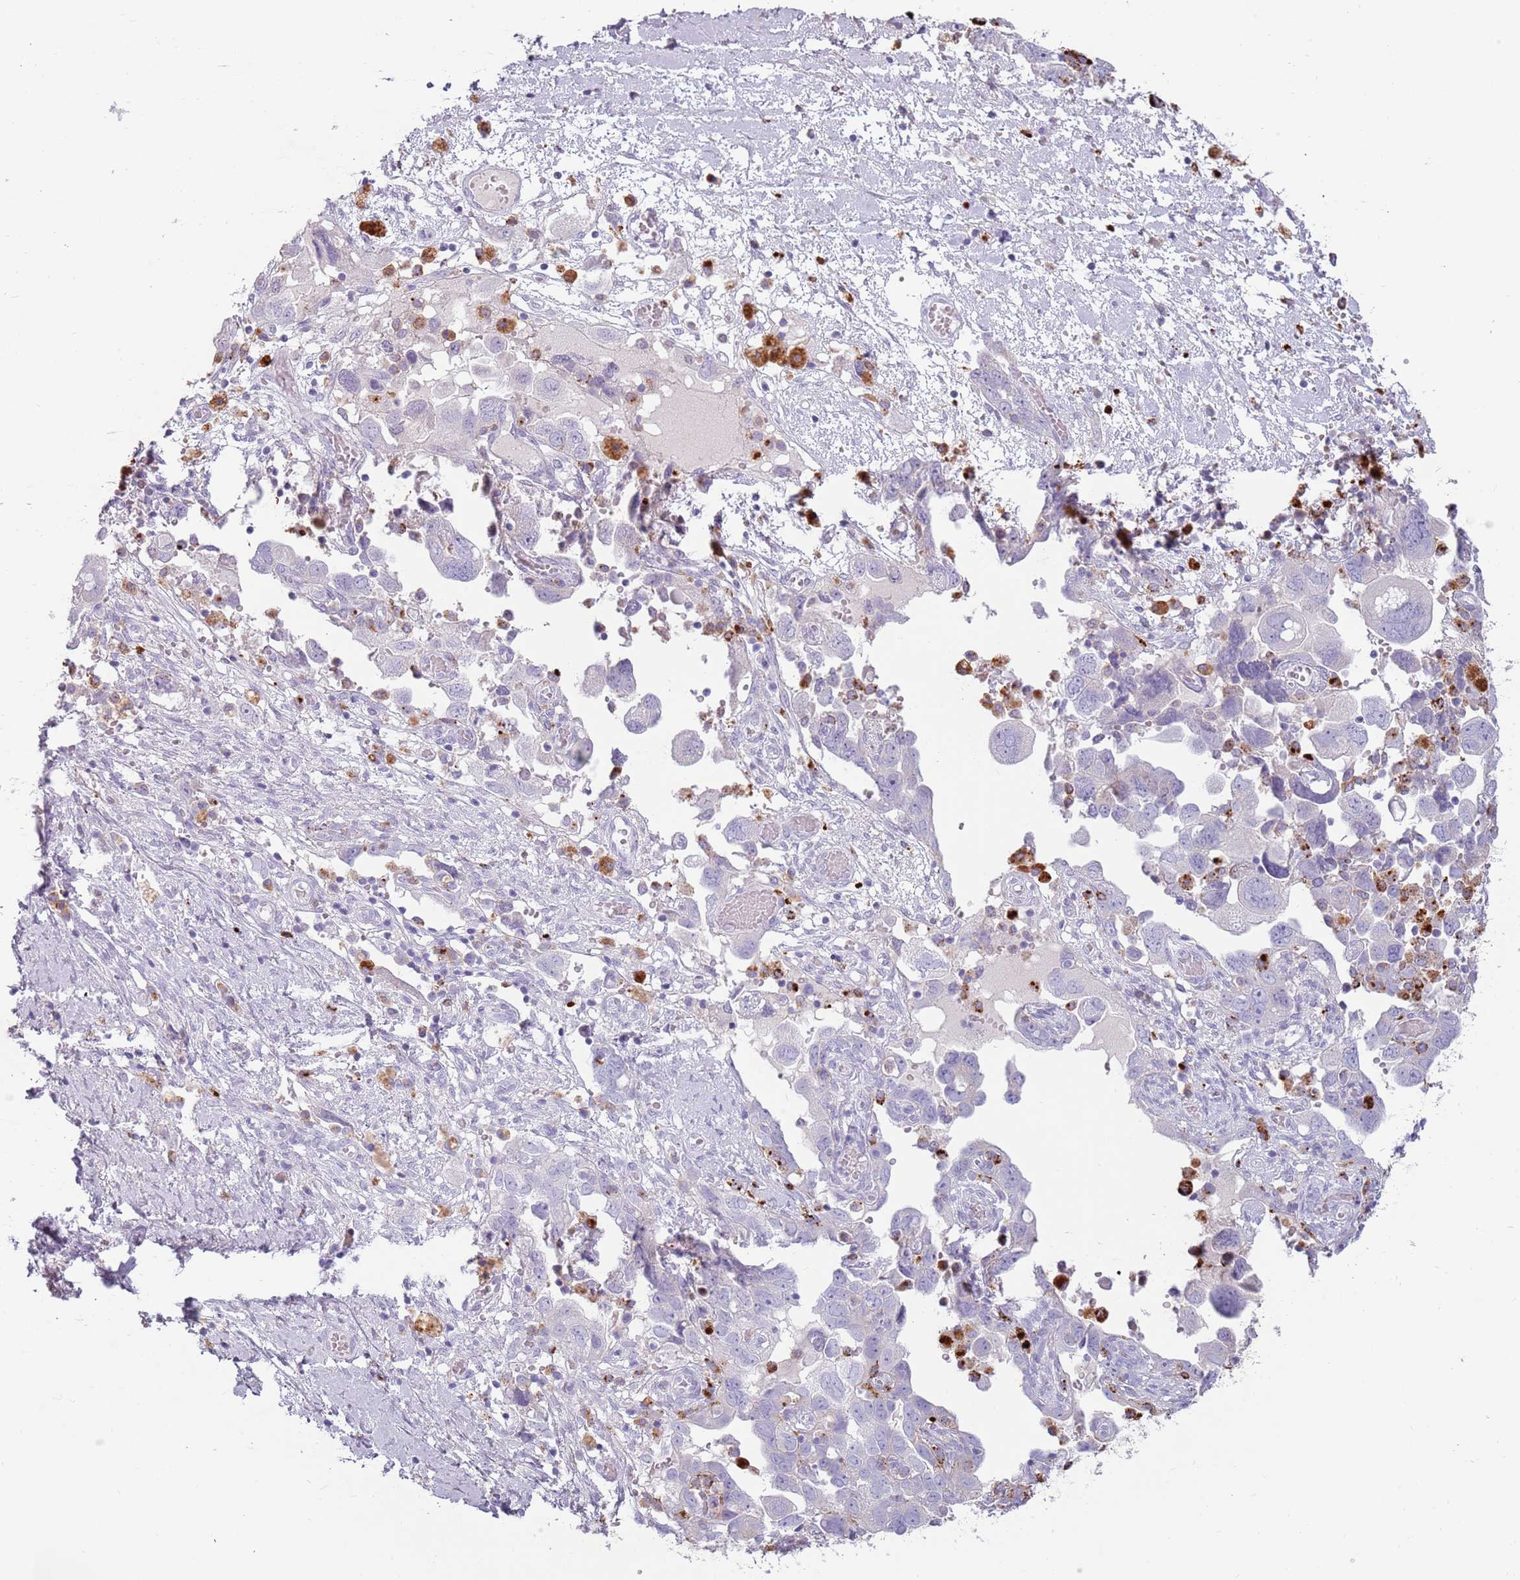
{"staining": {"intensity": "negative", "quantity": "none", "location": "none"}, "tissue": "ovarian cancer", "cell_type": "Tumor cells", "image_type": "cancer", "snomed": [{"axis": "morphology", "description": "Carcinoma, NOS"}, {"axis": "morphology", "description": "Cystadenocarcinoma, serous, NOS"}, {"axis": "topography", "description": "Ovary"}], "caption": "High power microscopy micrograph of an immunohistochemistry (IHC) histopathology image of ovarian cancer (carcinoma), revealing no significant positivity in tumor cells.", "gene": "NWD2", "patient": {"sex": "female", "age": 69}}